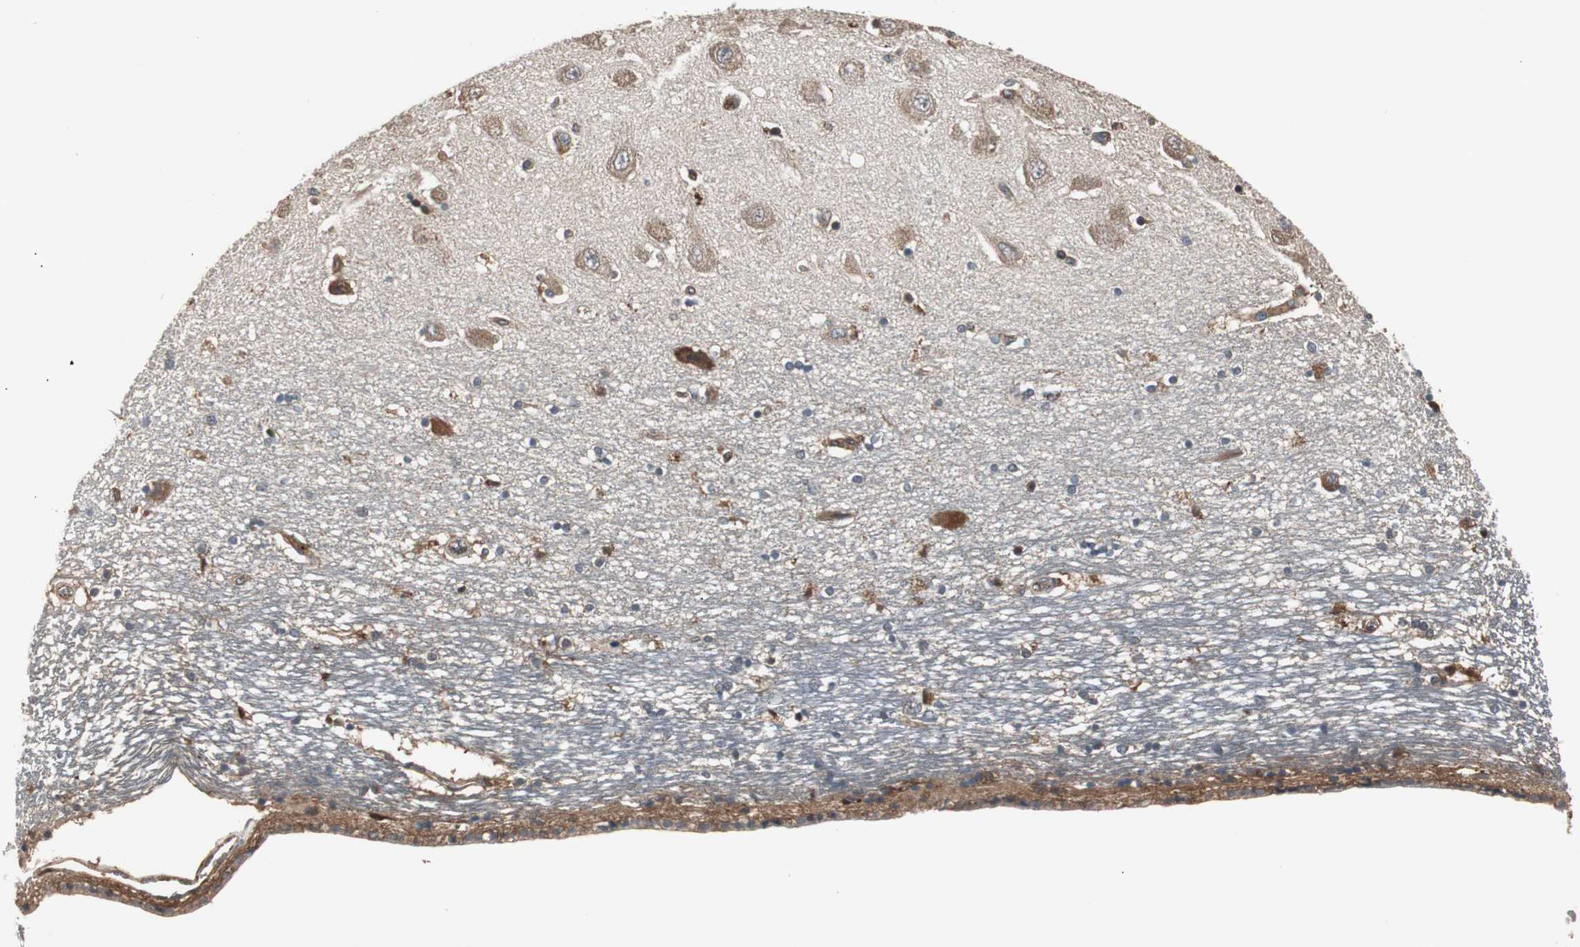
{"staining": {"intensity": "strong", "quantity": "25%-75%", "location": "cytoplasmic/membranous"}, "tissue": "hippocampus", "cell_type": "Glial cells", "image_type": "normal", "snomed": [{"axis": "morphology", "description": "Normal tissue, NOS"}, {"axis": "topography", "description": "Hippocampus"}], "caption": "Brown immunohistochemical staining in normal hippocampus shows strong cytoplasmic/membranous positivity in about 25%-75% of glial cells.", "gene": "CAPNS1", "patient": {"sex": "female", "age": 54}}